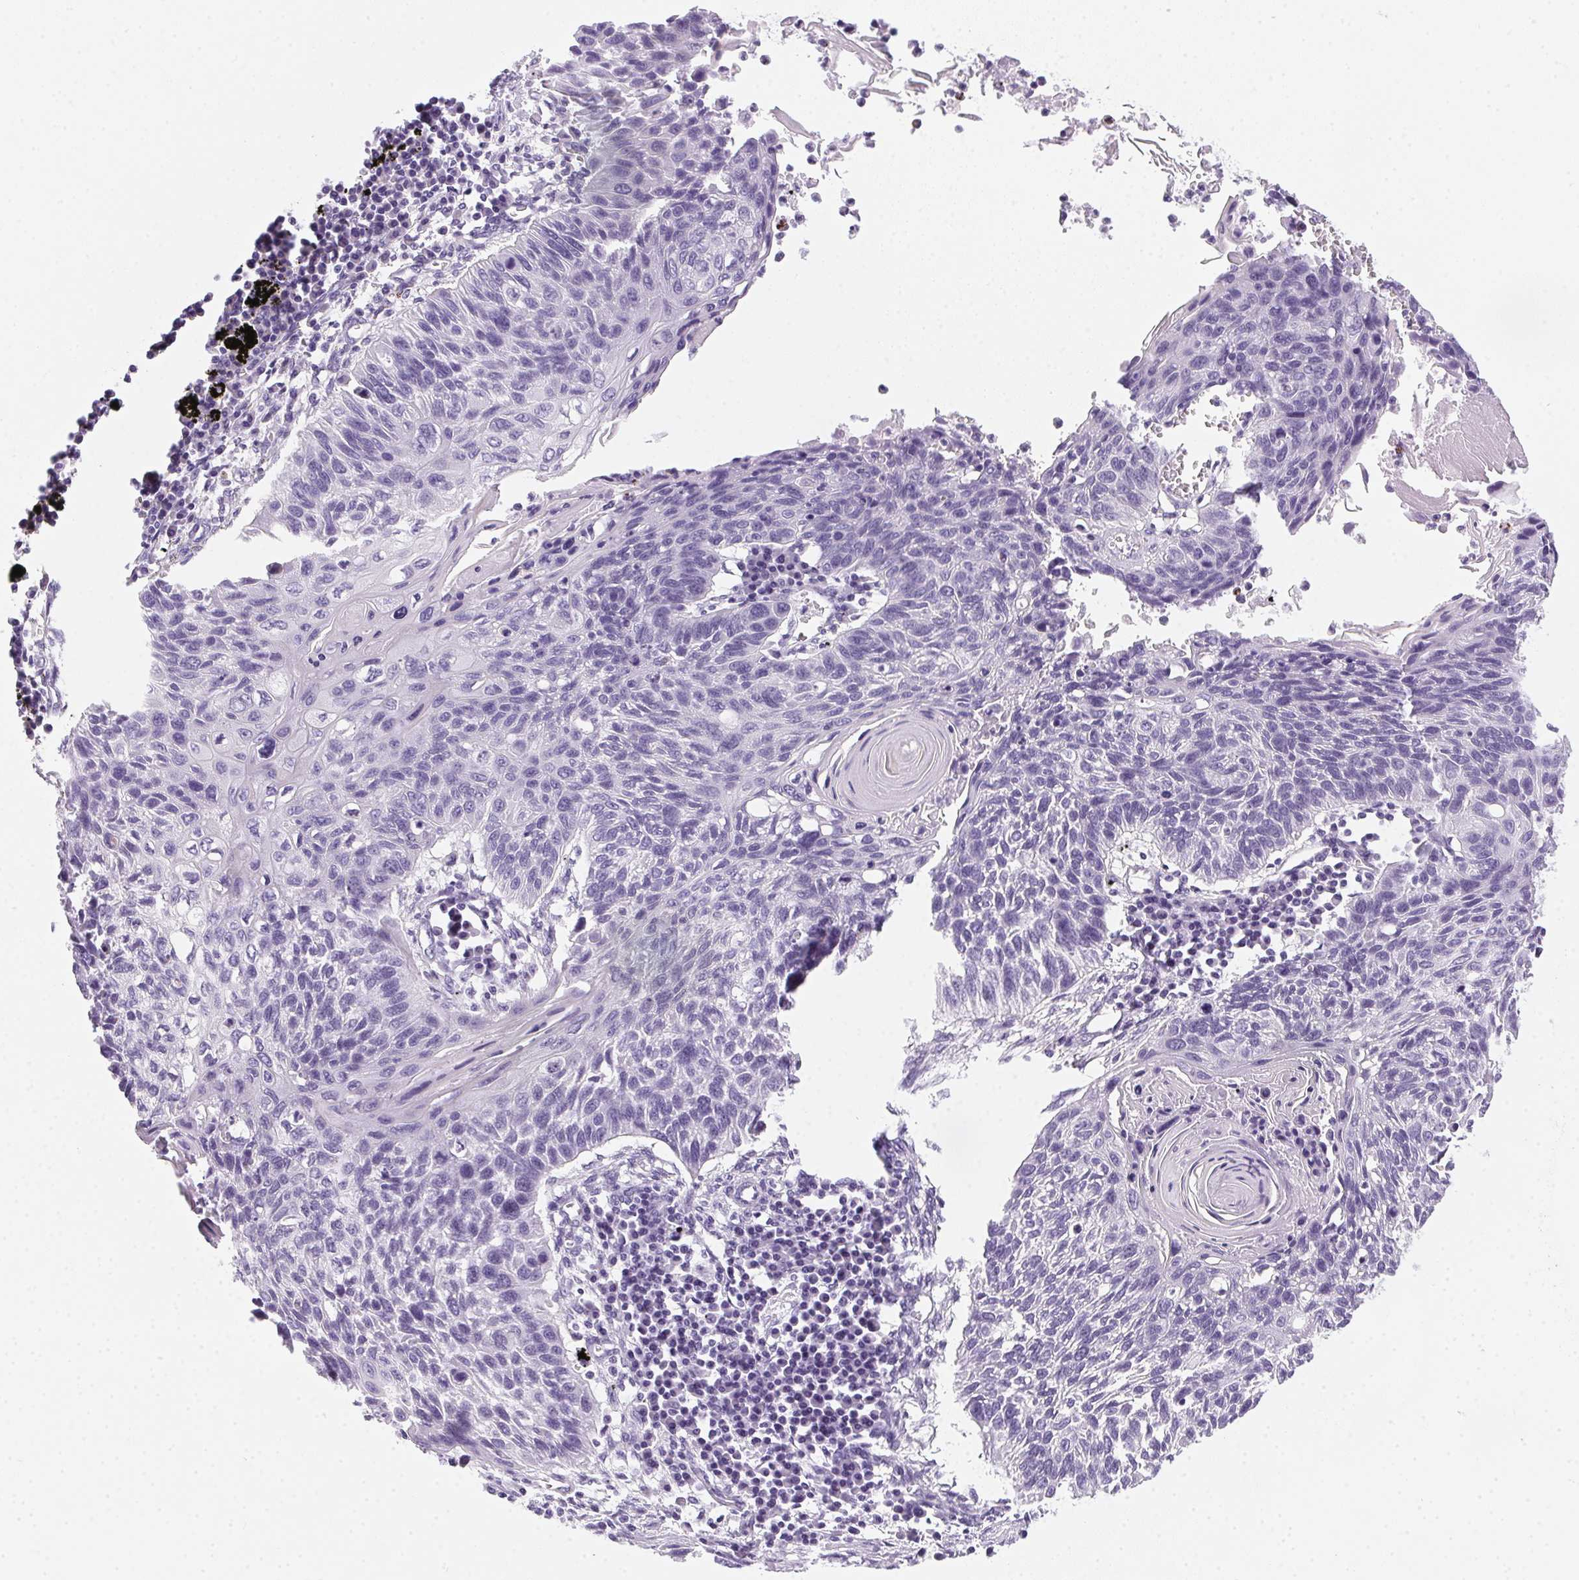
{"staining": {"intensity": "negative", "quantity": "none", "location": "none"}, "tissue": "lung cancer", "cell_type": "Tumor cells", "image_type": "cancer", "snomed": [{"axis": "morphology", "description": "Squamous cell carcinoma, NOS"}, {"axis": "topography", "description": "Lung"}], "caption": "An image of lung squamous cell carcinoma stained for a protein displays no brown staining in tumor cells. (DAB immunohistochemistry (IHC), high magnification).", "gene": "POPDC2", "patient": {"sex": "male", "age": 78}}